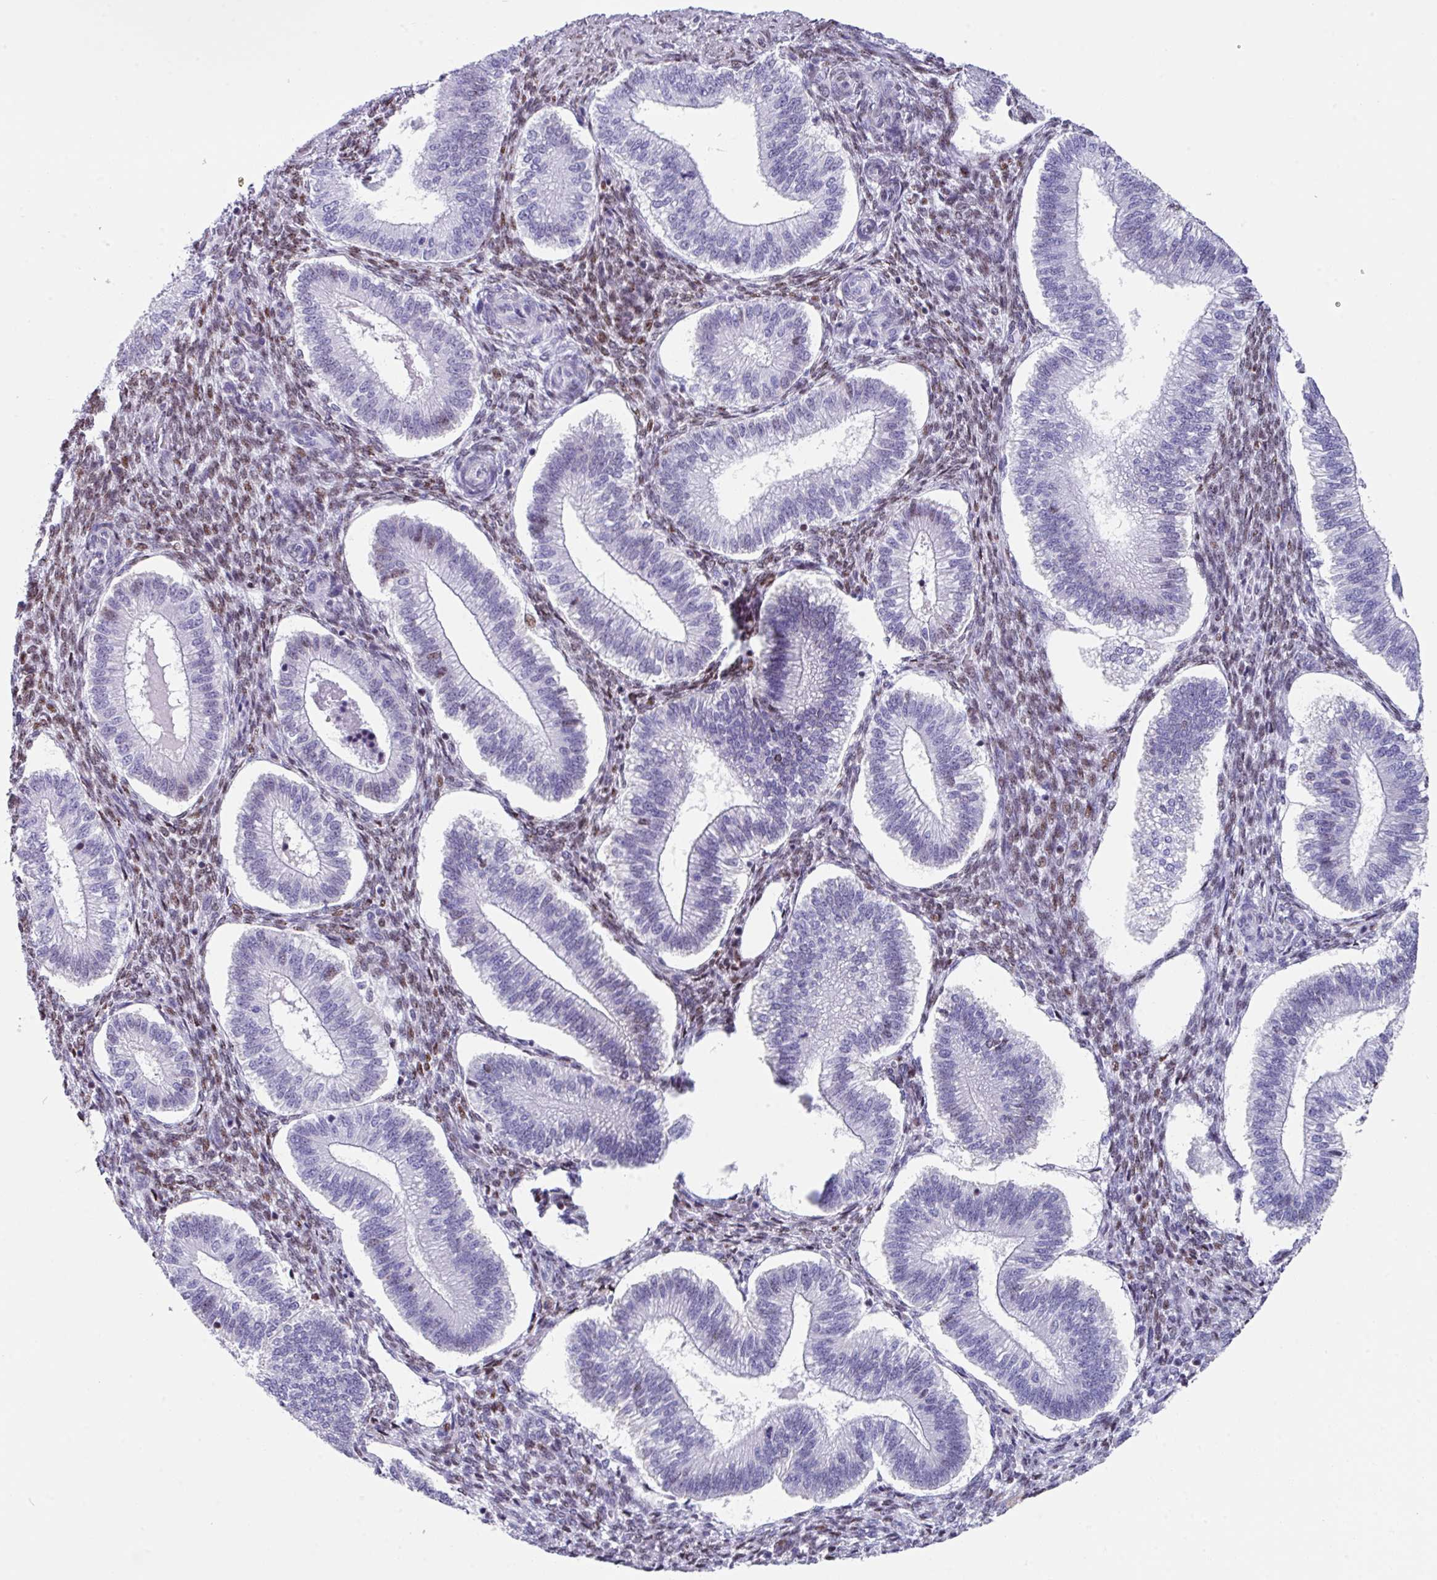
{"staining": {"intensity": "moderate", "quantity": "25%-75%", "location": "nuclear"}, "tissue": "endometrium", "cell_type": "Cells in endometrial stroma", "image_type": "normal", "snomed": [{"axis": "morphology", "description": "Normal tissue, NOS"}, {"axis": "topography", "description": "Endometrium"}], "caption": "Endometrium stained with IHC displays moderate nuclear positivity in approximately 25%-75% of cells in endometrial stroma.", "gene": "TCF3", "patient": {"sex": "female", "age": 25}}